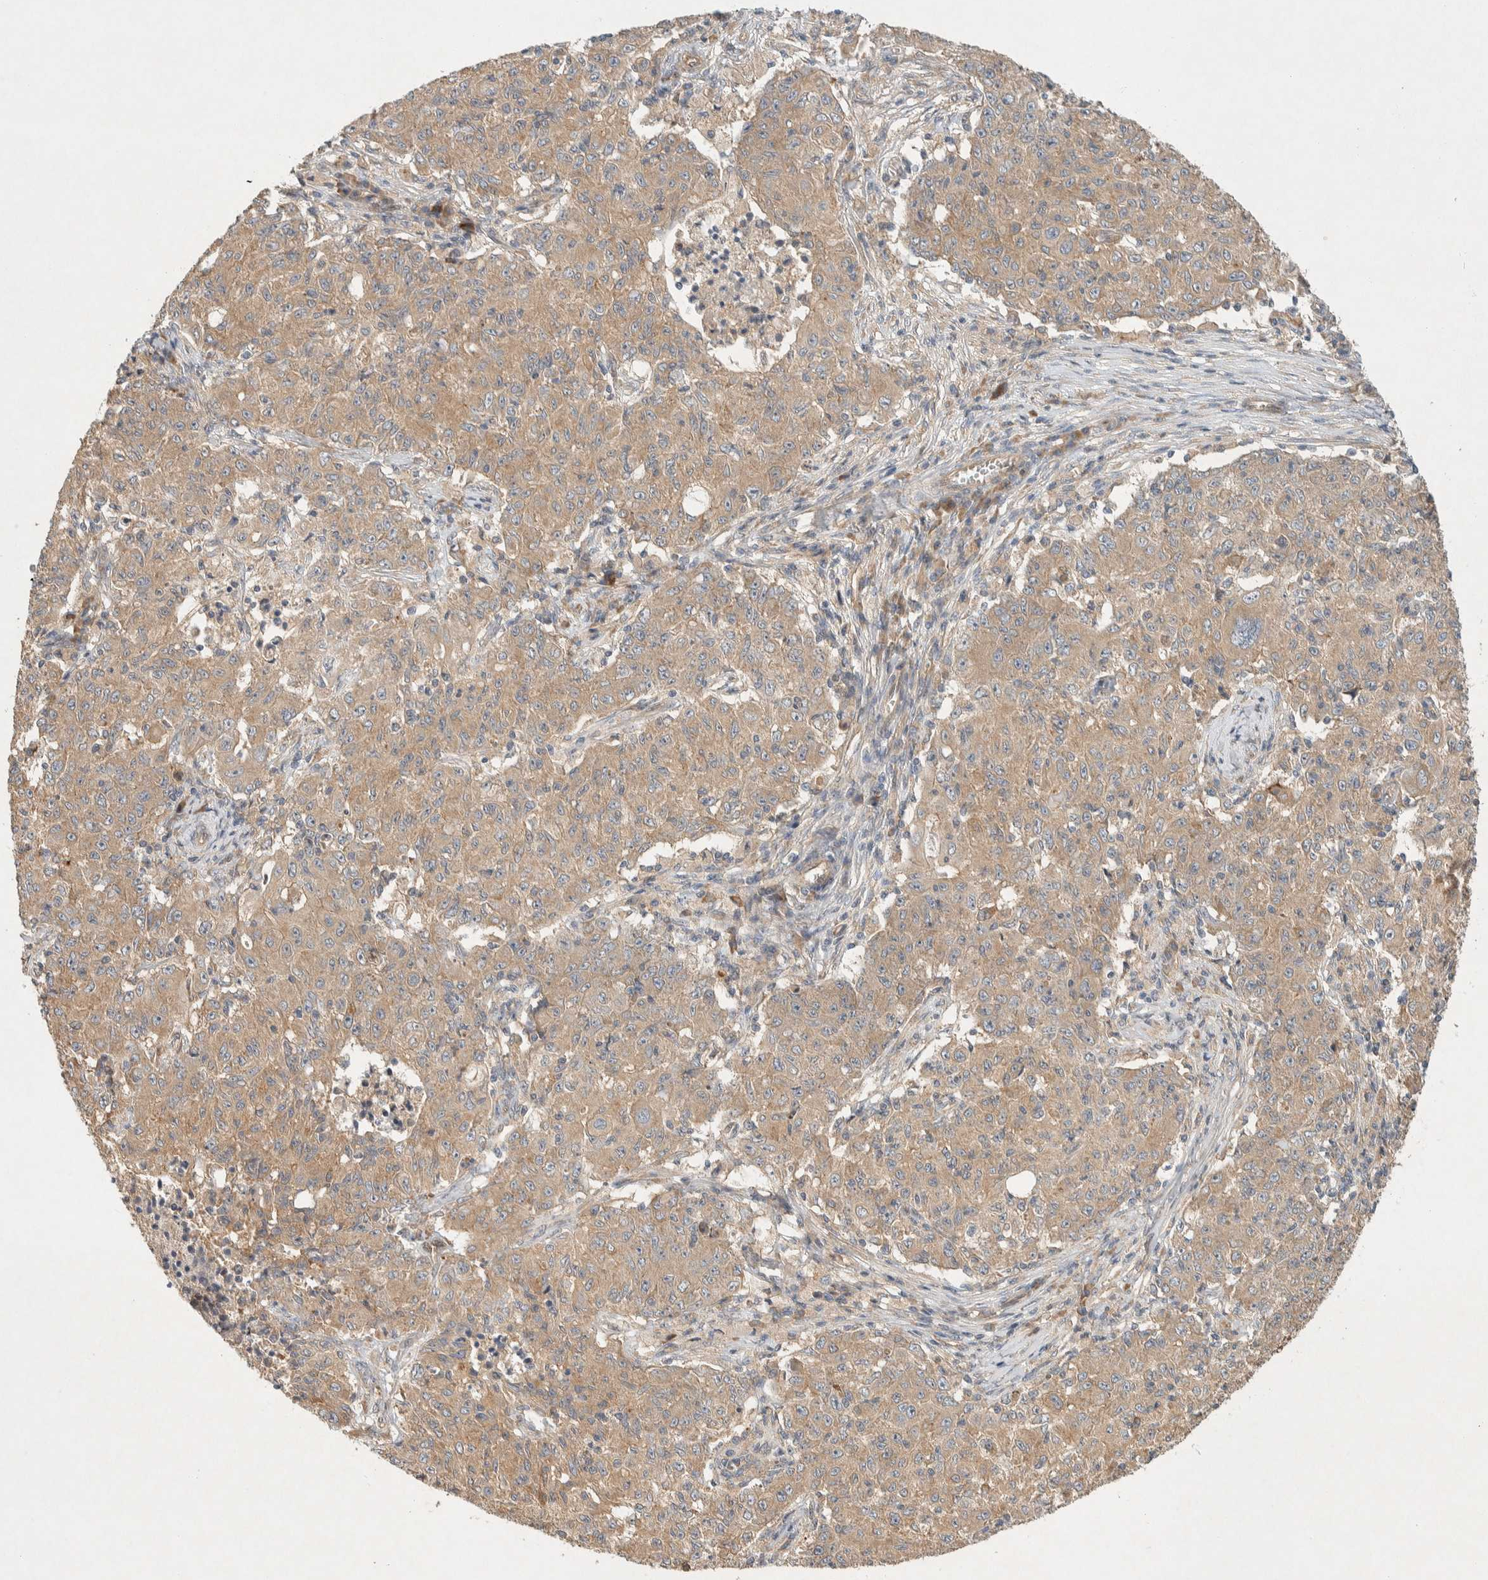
{"staining": {"intensity": "weak", "quantity": ">75%", "location": "cytoplasmic/membranous"}, "tissue": "ovarian cancer", "cell_type": "Tumor cells", "image_type": "cancer", "snomed": [{"axis": "morphology", "description": "Carcinoma, endometroid"}, {"axis": "topography", "description": "Ovary"}], "caption": "Endometroid carcinoma (ovarian) was stained to show a protein in brown. There is low levels of weak cytoplasmic/membranous expression in about >75% of tumor cells. (DAB IHC with brightfield microscopy, high magnification).", "gene": "PXK", "patient": {"sex": "female", "age": 42}}